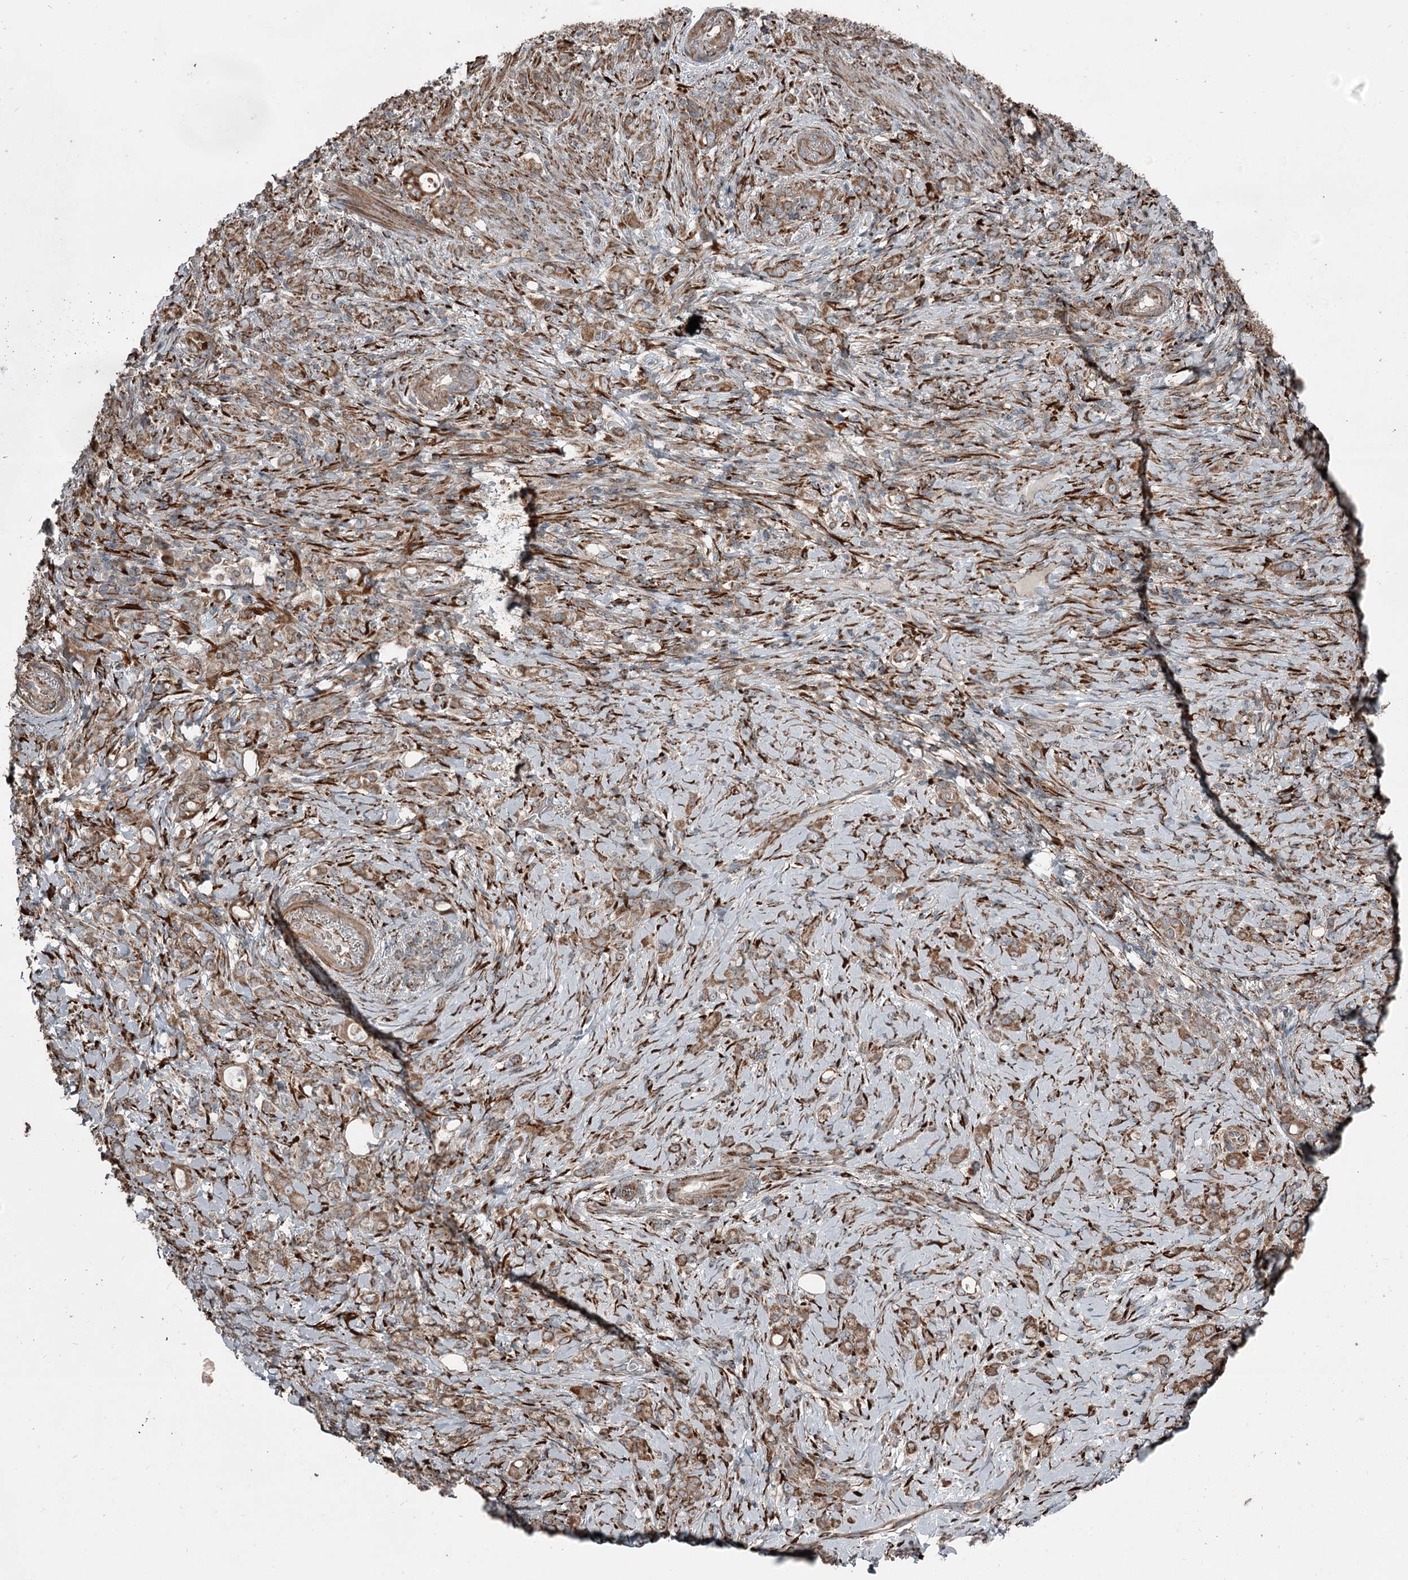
{"staining": {"intensity": "moderate", "quantity": ">75%", "location": "cytoplasmic/membranous"}, "tissue": "stomach cancer", "cell_type": "Tumor cells", "image_type": "cancer", "snomed": [{"axis": "morphology", "description": "Adenocarcinoma, NOS"}, {"axis": "topography", "description": "Stomach"}], "caption": "A medium amount of moderate cytoplasmic/membranous staining is seen in about >75% of tumor cells in stomach adenocarcinoma tissue. Nuclei are stained in blue.", "gene": "RASSF8", "patient": {"sex": "female", "age": 79}}